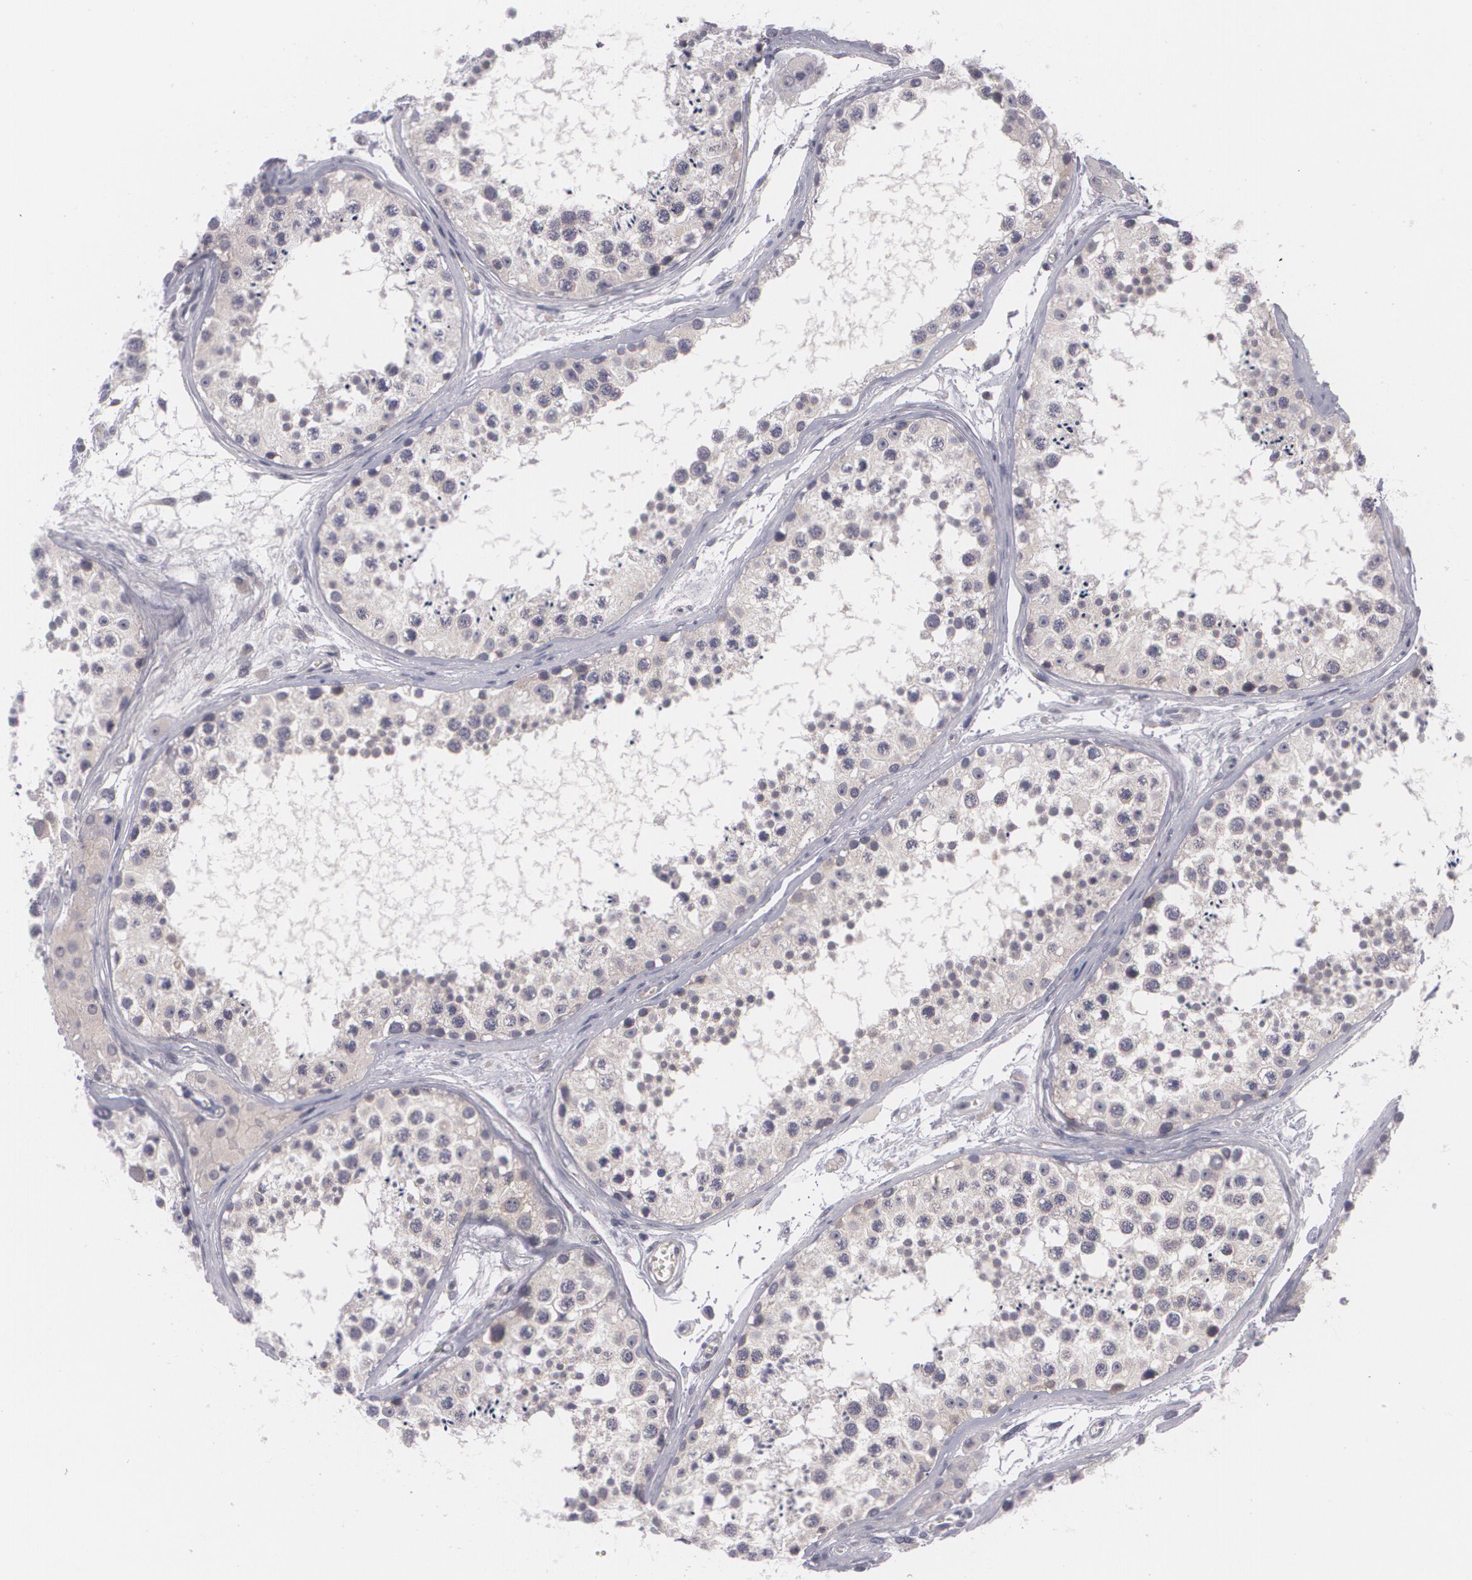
{"staining": {"intensity": "weak", "quantity": ">75%", "location": "cytoplasmic/membranous"}, "tissue": "testis", "cell_type": "Cells in seminiferous ducts", "image_type": "normal", "snomed": [{"axis": "morphology", "description": "Normal tissue, NOS"}, {"axis": "topography", "description": "Testis"}], "caption": "Normal testis exhibits weak cytoplasmic/membranous positivity in approximately >75% of cells in seminiferous ducts The protein of interest is stained brown, and the nuclei are stained in blue (DAB IHC with brightfield microscopy, high magnification)..", "gene": "BCL10", "patient": {"sex": "male", "age": 57}}